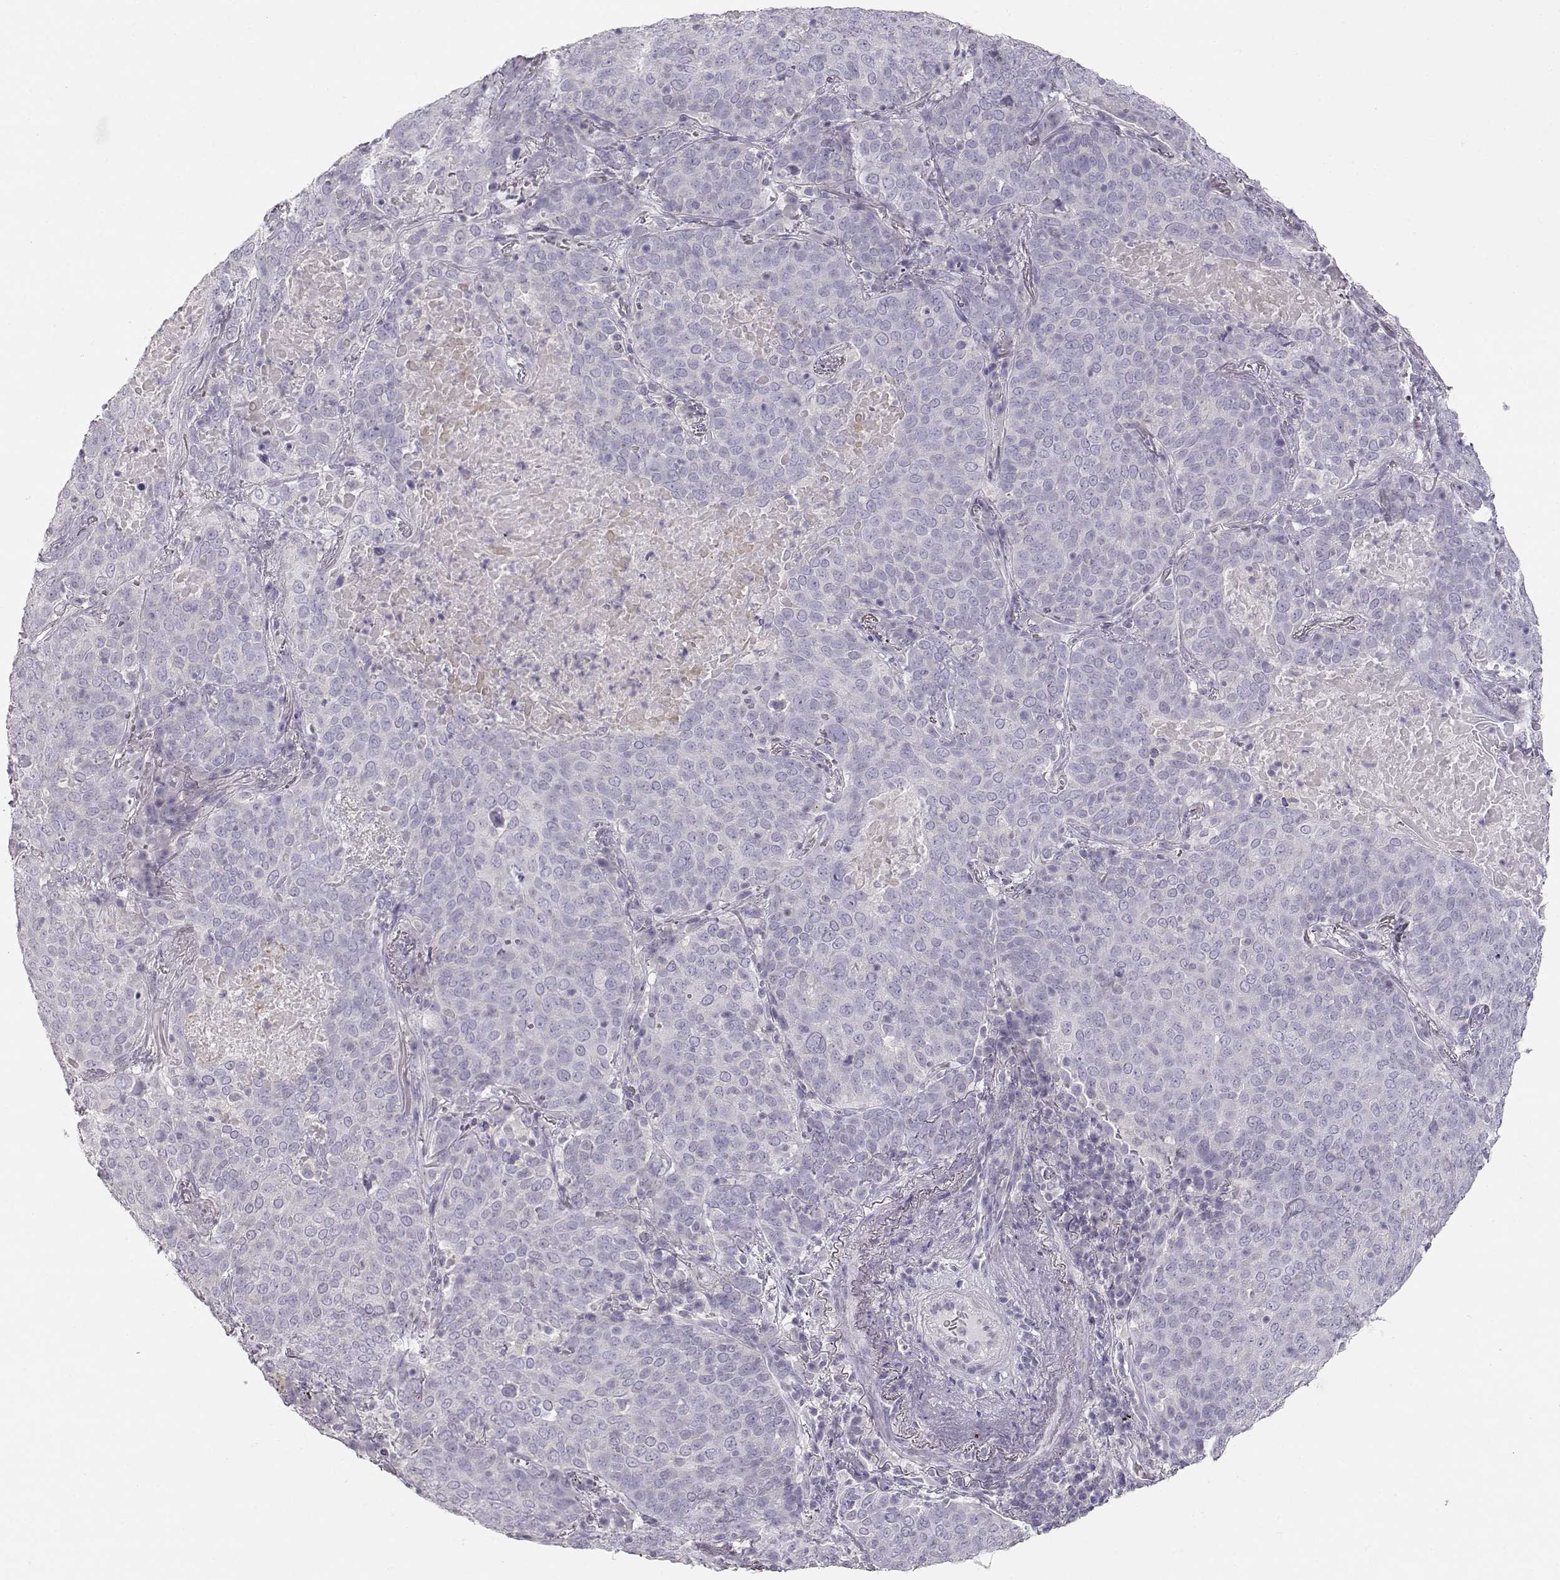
{"staining": {"intensity": "negative", "quantity": "none", "location": "none"}, "tissue": "lung cancer", "cell_type": "Tumor cells", "image_type": "cancer", "snomed": [{"axis": "morphology", "description": "Squamous cell carcinoma, NOS"}, {"axis": "topography", "description": "Lung"}], "caption": "A high-resolution photomicrograph shows IHC staining of lung cancer, which reveals no significant expression in tumor cells.", "gene": "LEPR", "patient": {"sex": "male", "age": 82}}